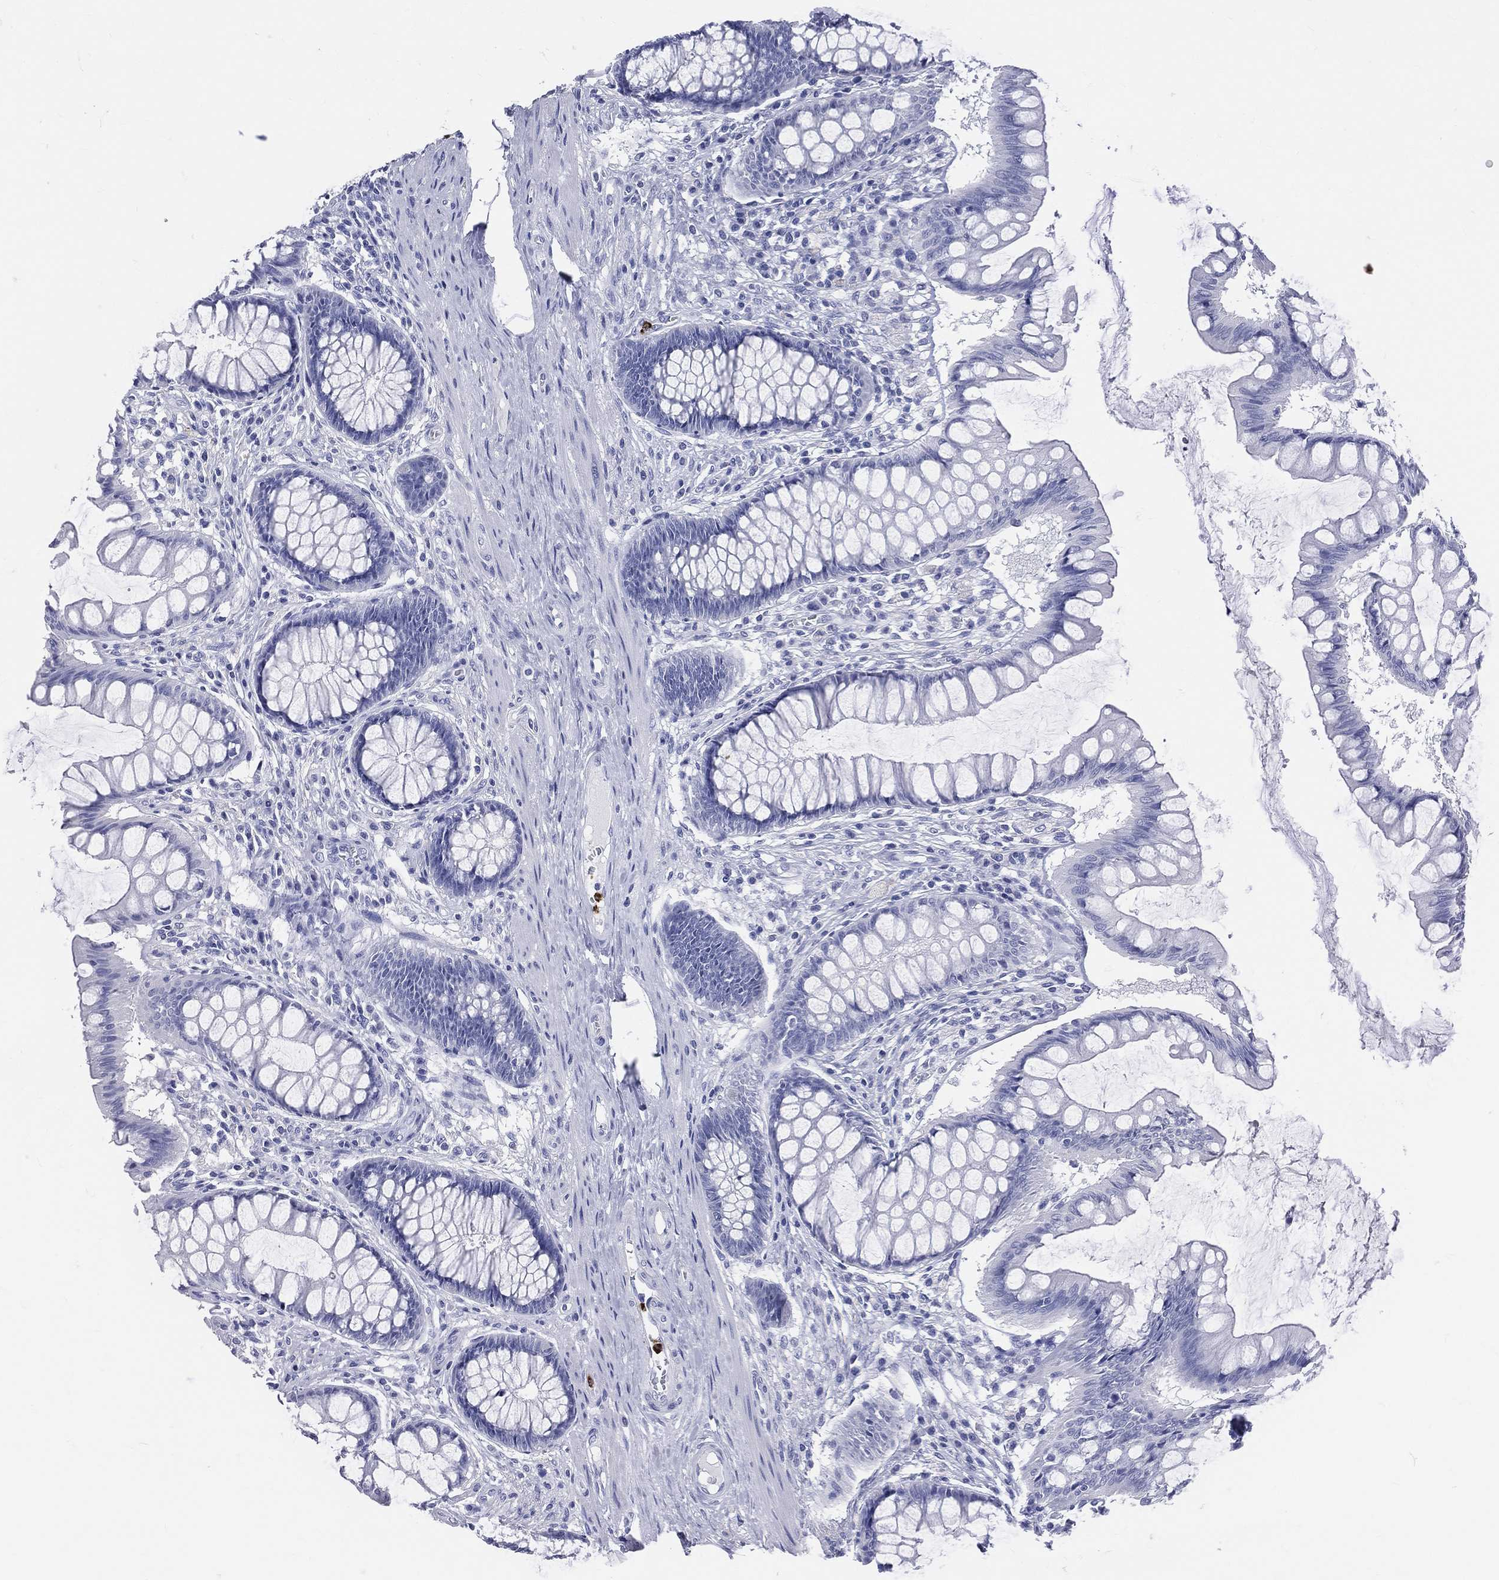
{"staining": {"intensity": "negative", "quantity": "none", "location": "none"}, "tissue": "colon", "cell_type": "Endothelial cells", "image_type": "normal", "snomed": [{"axis": "morphology", "description": "Normal tissue, NOS"}, {"axis": "topography", "description": "Colon"}], "caption": "The IHC photomicrograph has no significant expression in endothelial cells of colon. (Stains: DAB (3,3'-diaminobenzidine) IHC with hematoxylin counter stain, Microscopy: brightfield microscopy at high magnification).", "gene": "PGLYRP1", "patient": {"sex": "female", "age": 65}}